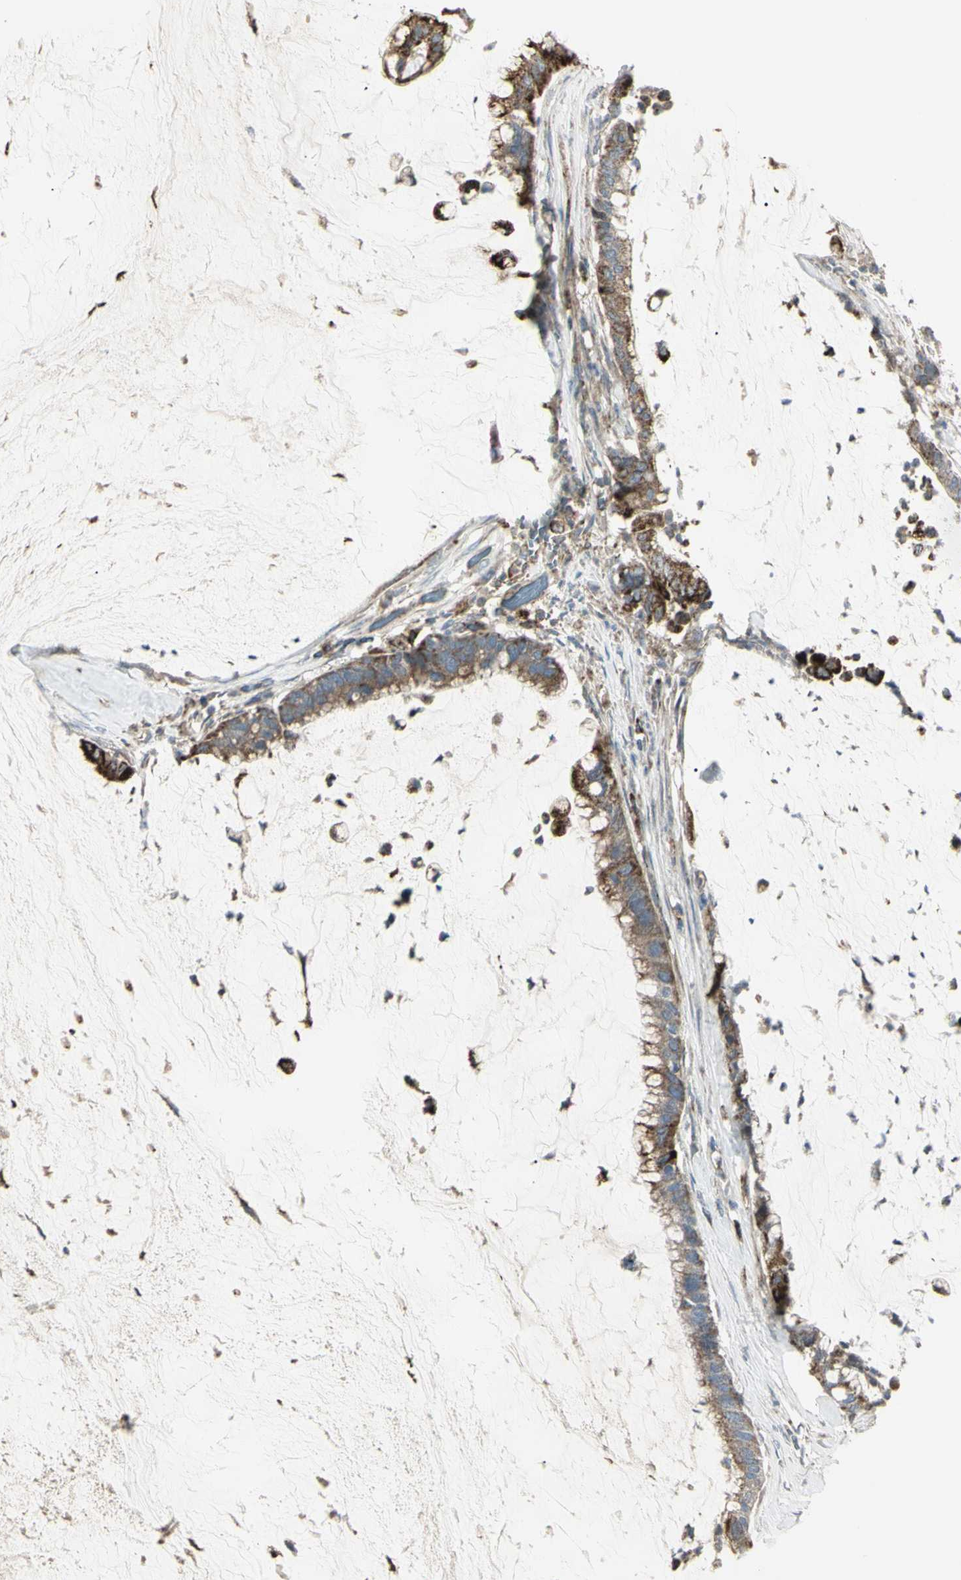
{"staining": {"intensity": "strong", "quantity": ">75%", "location": "cytoplasmic/membranous"}, "tissue": "pancreatic cancer", "cell_type": "Tumor cells", "image_type": "cancer", "snomed": [{"axis": "morphology", "description": "Adenocarcinoma, NOS"}, {"axis": "topography", "description": "Pancreas"}], "caption": "Immunohistochemistry staining of pancreatic cancer (adenocarcinoma), which displays high levels of strong cytoplasmic/membranous positivity in approximately >75% of tumor cells indicating strong cytoplasmic/membranous protein expression. The staining was performed using DAB (3,3'-diaminobenzidine) (brown) for protein detection and nuclei were counterstained in hematoxylin (blue).", "gene": "CYB5R1", "patient": {"sex": "male", "age": 41}}